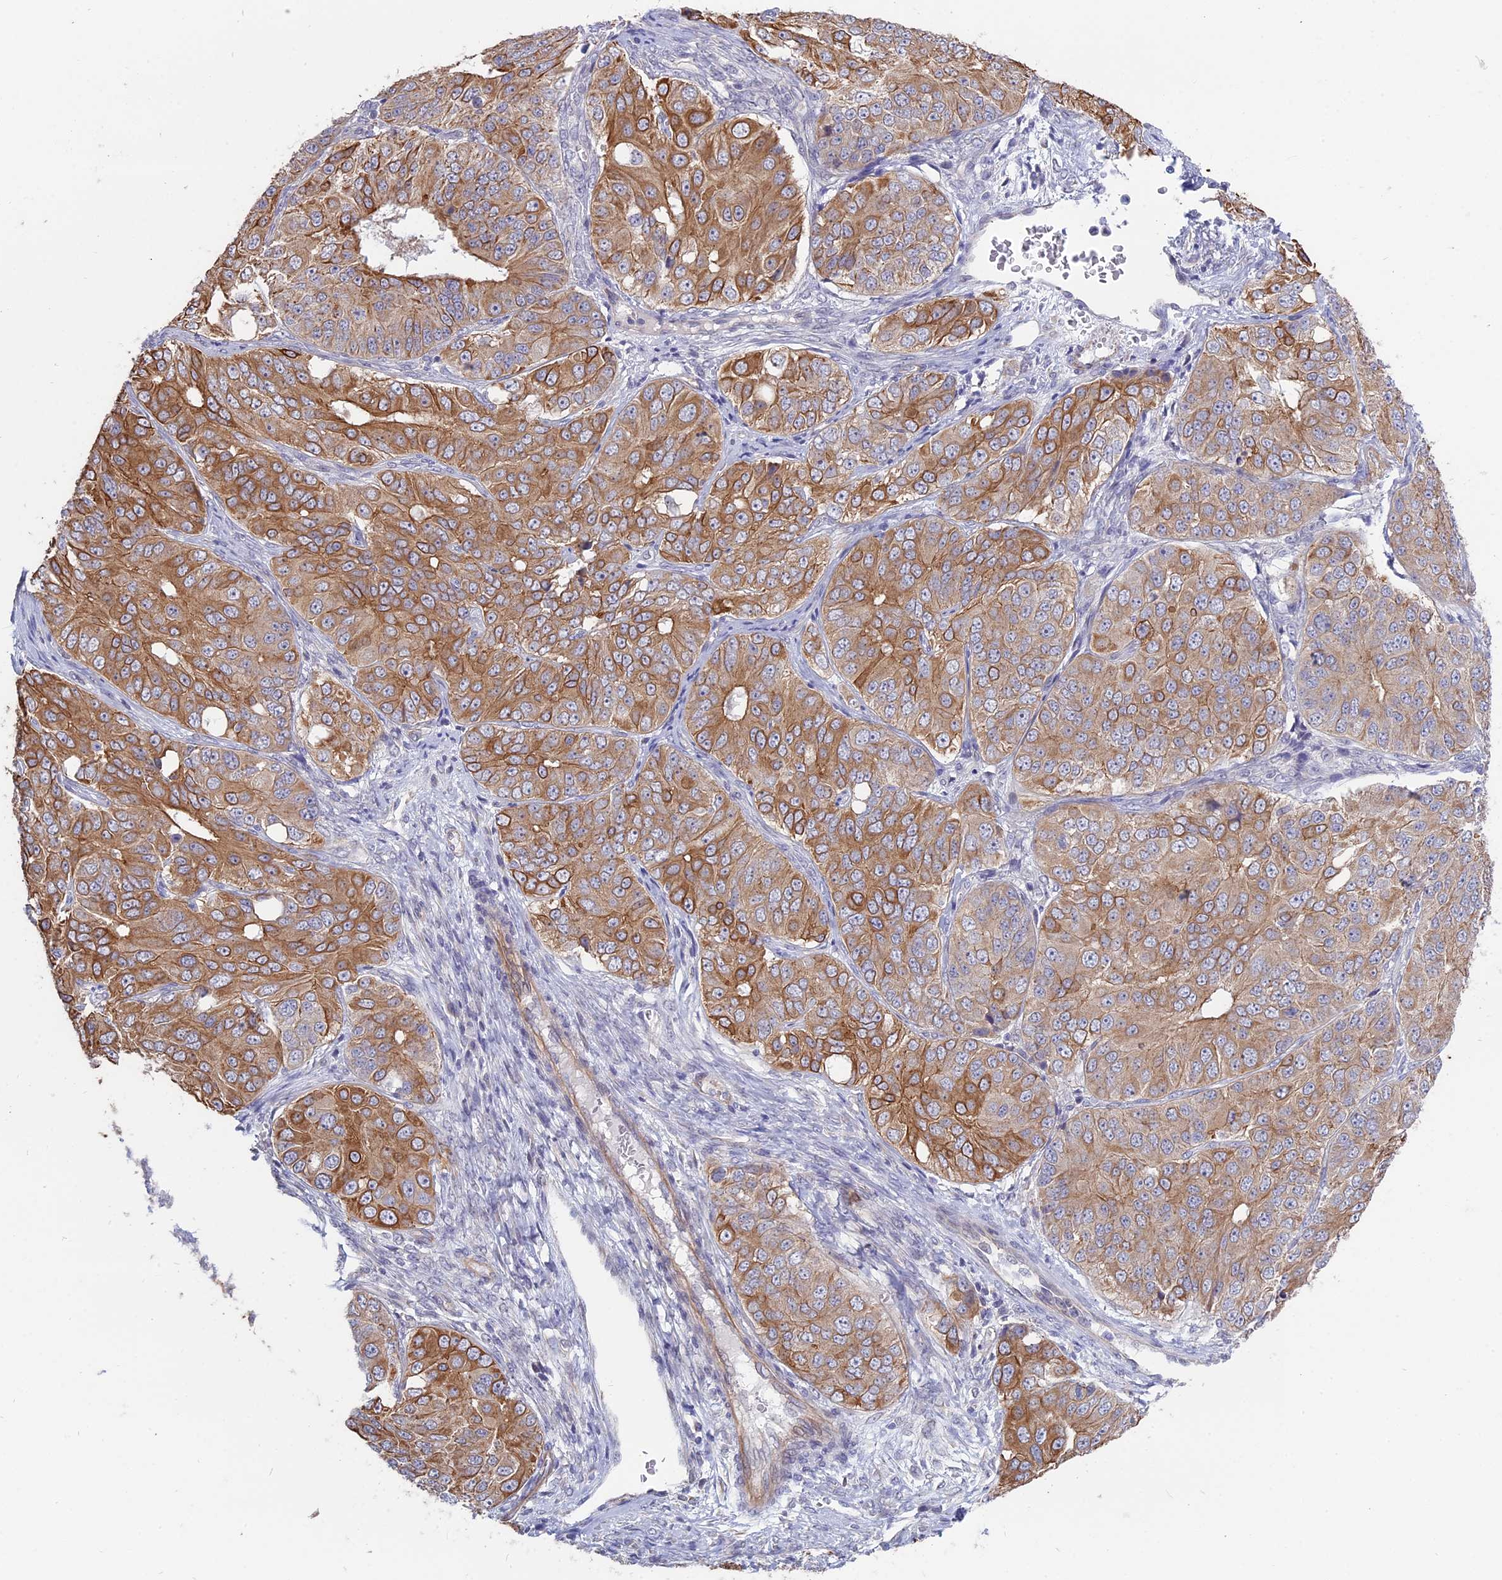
{"staining": {"intensity": "moderate", "quantity": ">75%", "location": "cytoplasmic/membranous"}, "tissue": "ovarian cancer", "cell_type": "Tumor cells", "image_type": "cancer", "snomed": [{"axis": "morphology", "description": "Carcinoma, endometroid"}, {"axis": "topography", "description": "Ovary"}], "caption": "High-power microscopy captured an IHC photomicrograph of endometroid carcinoma (ovarian), revealing moderate cytoplasmic/membranous staining in about >75% of tumor cells. The staining is performed using DAB (3,3'-diaminobenzidine) brown chromogen to label protein expression. The nuclei are counter-stained blue using hematoxylin.", "gene": "MYO5B", "patient": {"sex": "female", "age": 51}}